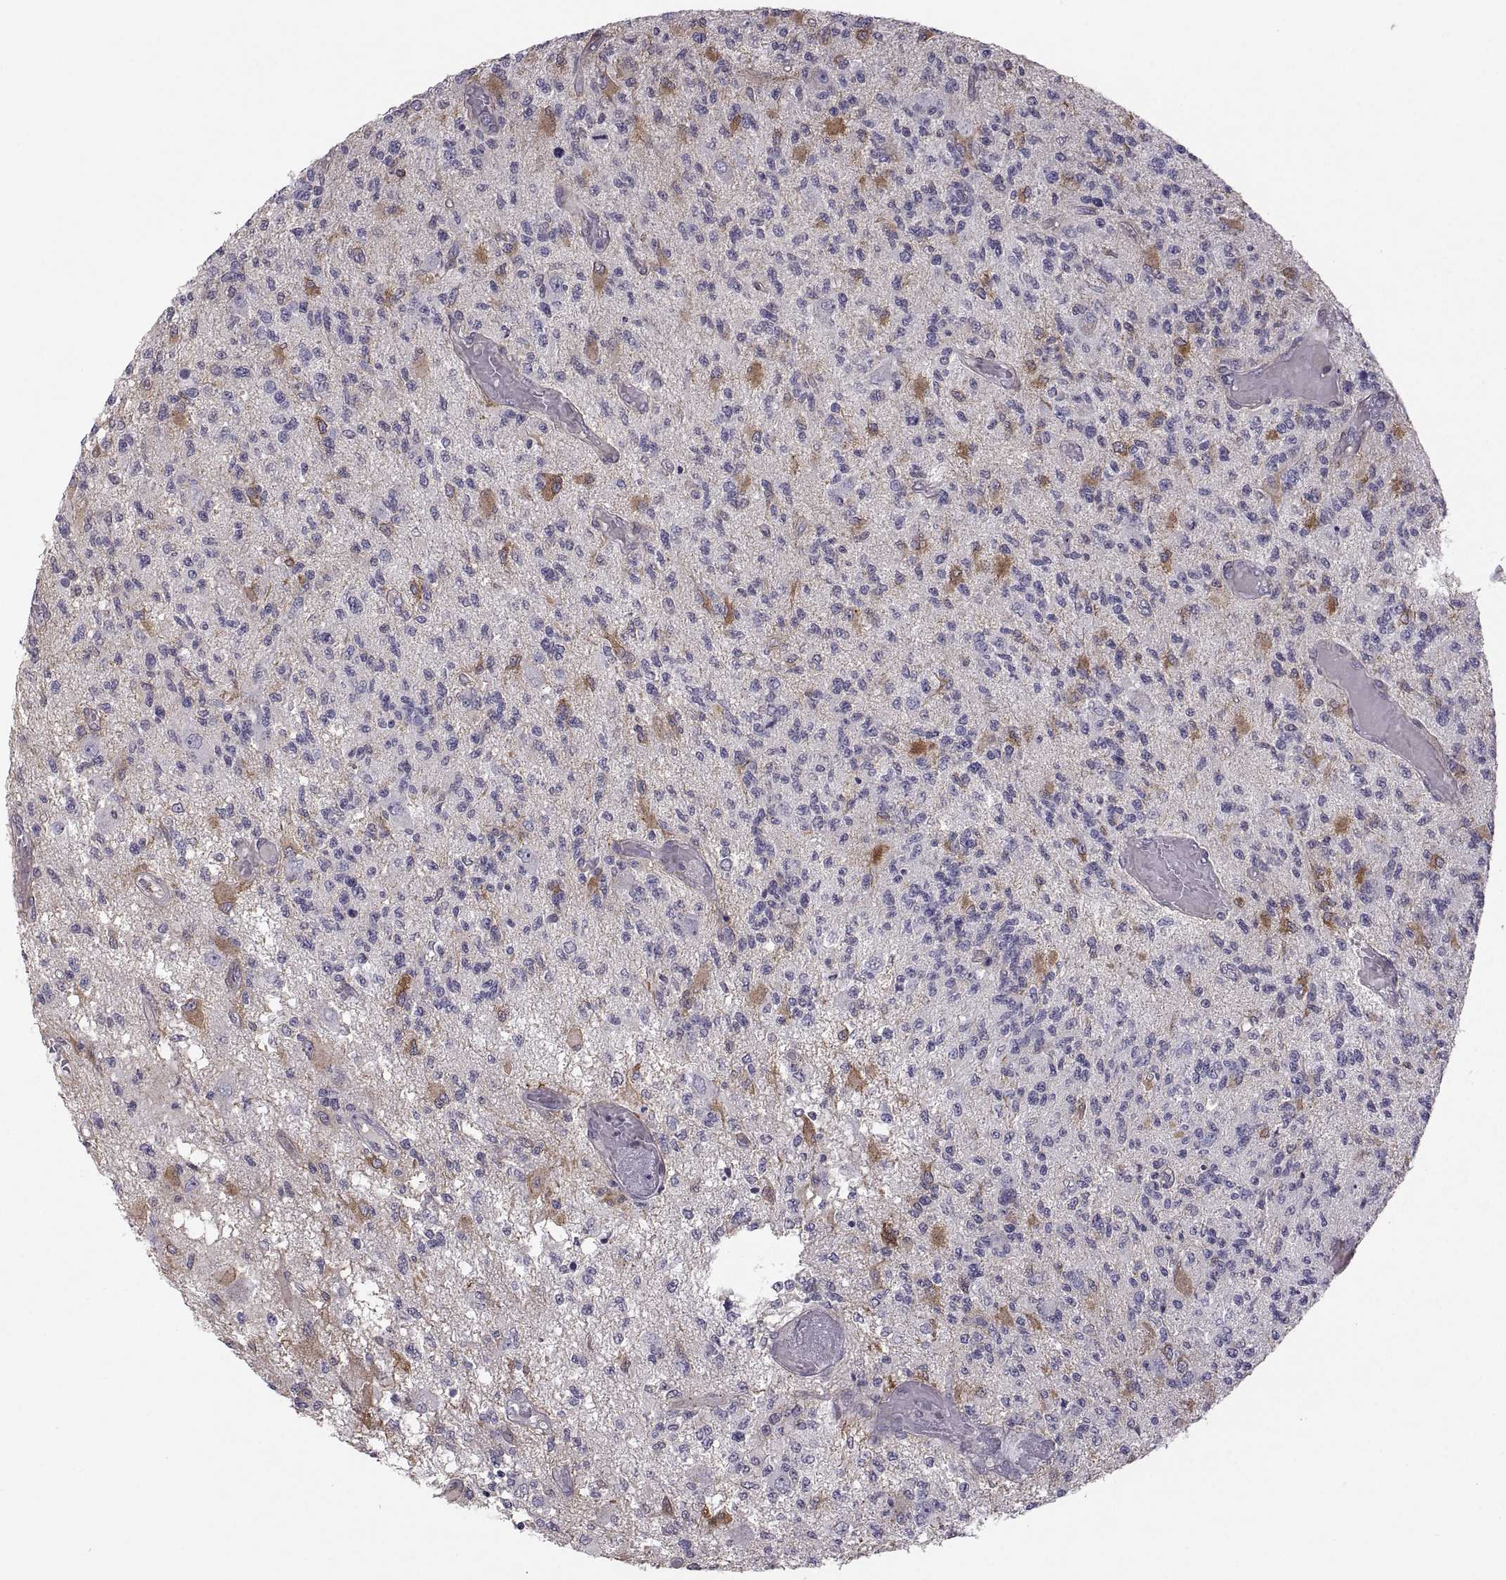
{"staining": {"intensity": "negative", "quantity": "none", "location": "none"}, "tissue": "glioma", "cell_type": "Tumor cells", "image_type": "cancer", "snomed": [{"axis": "morphology", "description": "Glioma, malignant, High grade"}, {"axis": "topography", "description": "Brain"}], "caption": "Tumor cells are negative for protein expression in human malignant high-grade glioma.", "gene": "EZR", "patient": {"sex": "female", "age": 63}}